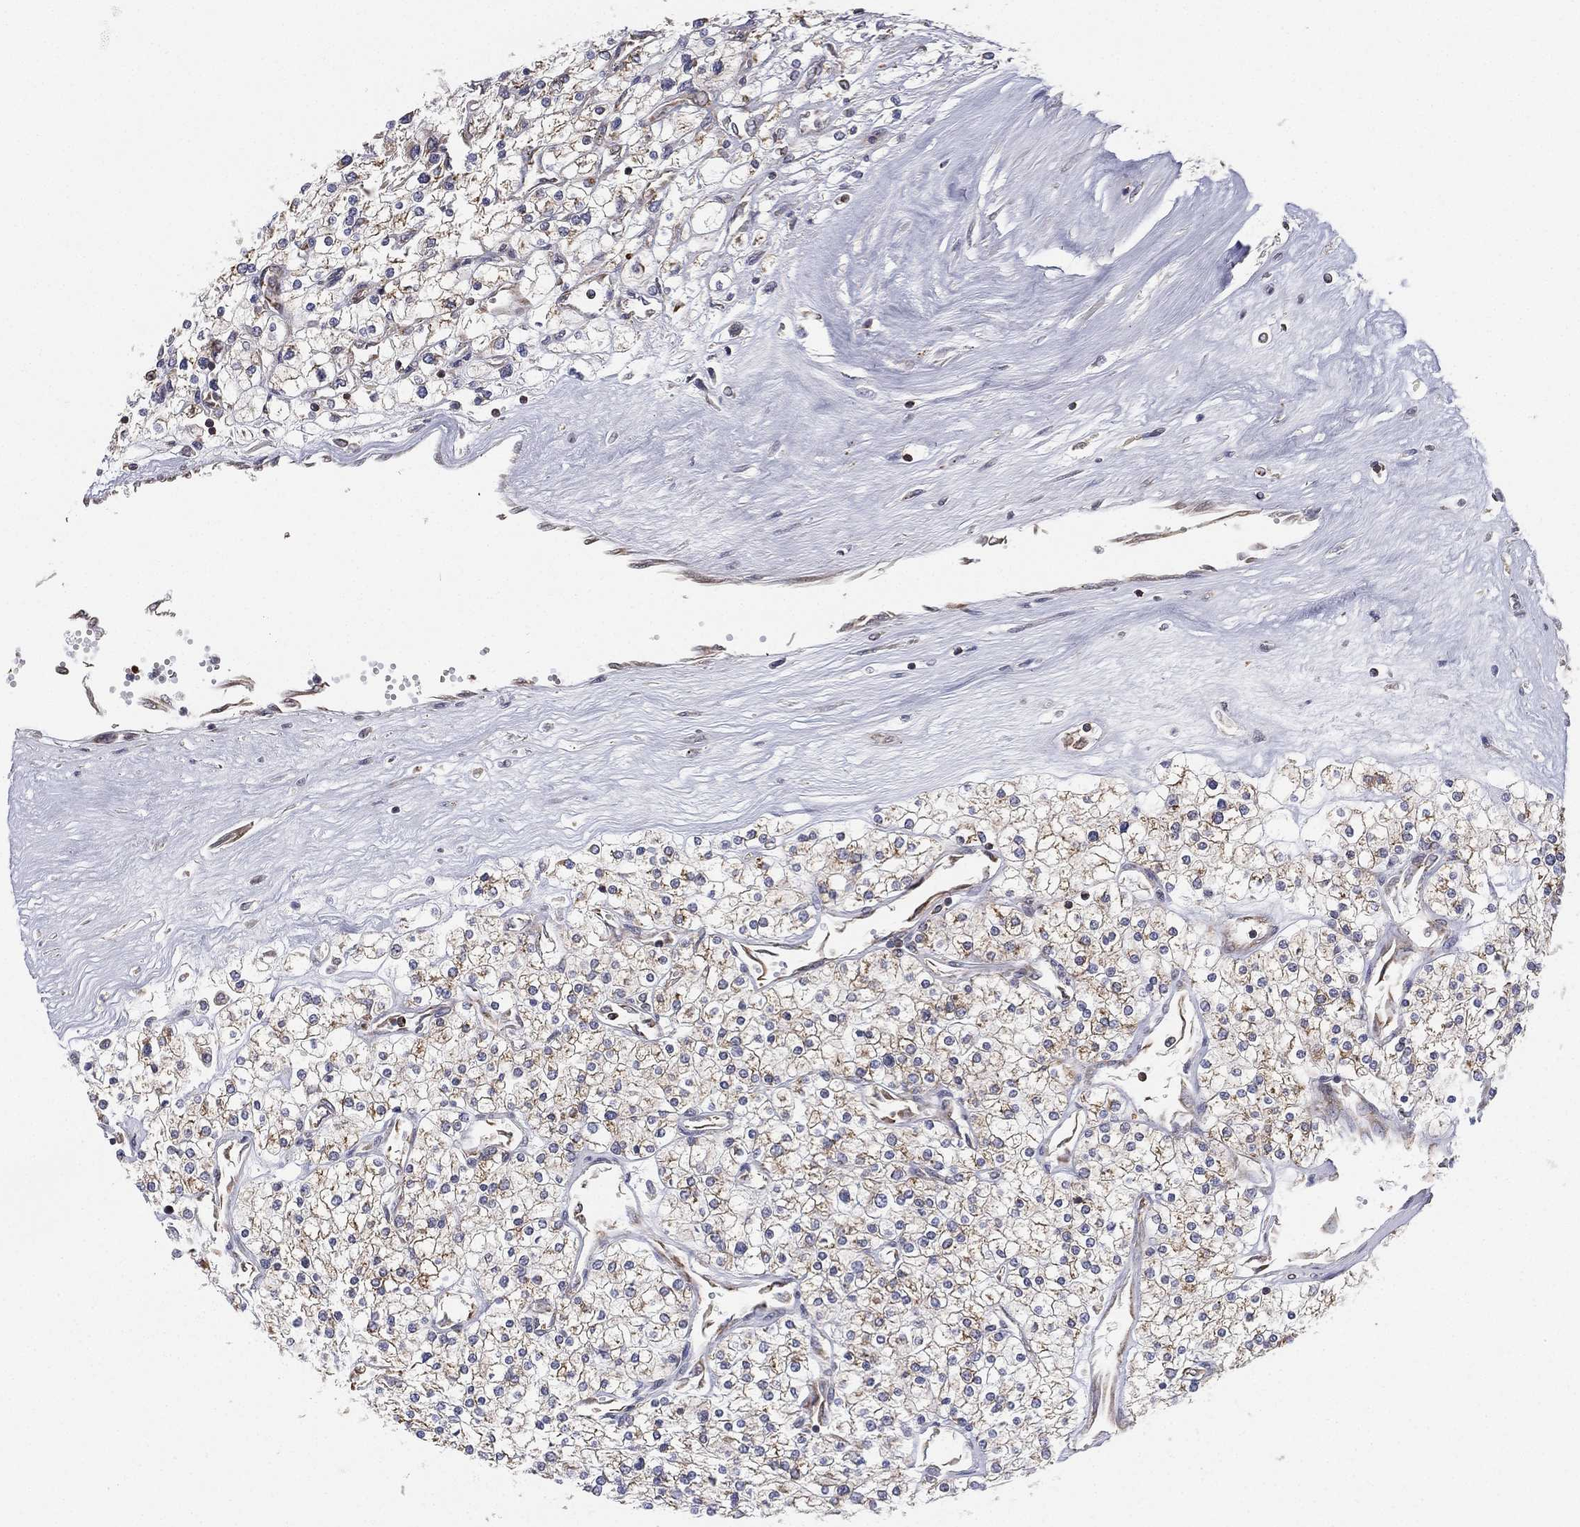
{"staining": {"intensity": "moderate", "quantity": ">75%", "location": "cytoplasmic/membranous"}, "tissue": "renal cancer", "cell_type": "Tumor cells", "image_type": "cancer", "snomed": [{"axis": "morphology", "description": "Adenocarcinoma, NOS"}, {"axis": "topography", "description": "Kidney"}], "caption": "Immunohistochemical staining of adenocarcinoma (renal) shows moderate cytoplasmic/membranous protein staining in about >75% of tumor cells.", "gene": "CYB5B", "patient": {"sex": "male", "age": 80}}